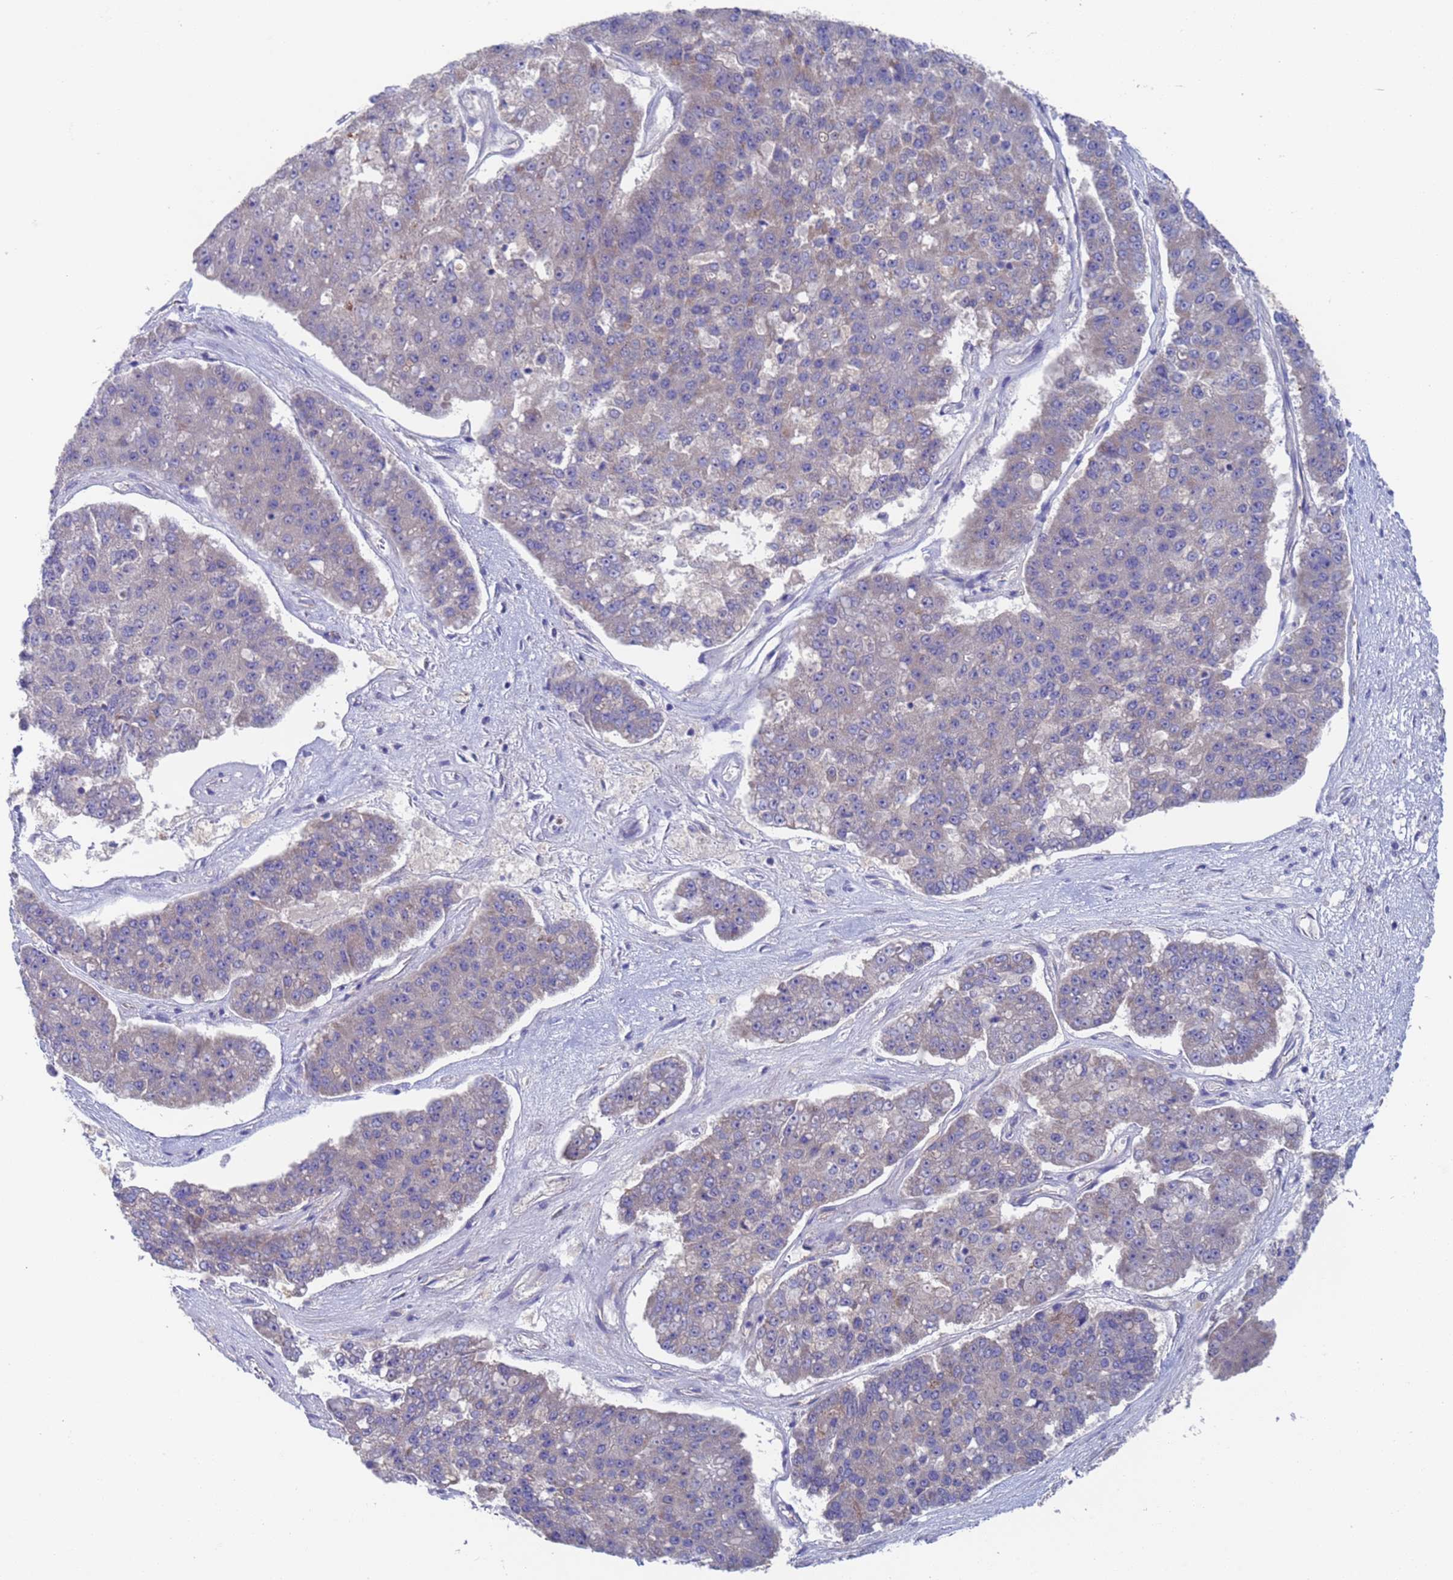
{"staining": {"intensity": "negative", "quantity": "none", "location": "none"}, "tissue": "pancreatic cancer", "cell_type": "Tumor cells", "image_type": "cancer", "snomed": [{"axis": "morphology", "description": "Adenocarcinoma, NOS"}, {"axis": "topography", "description": "Pancreas"}], "caption": "DAB (3,3'-diaminobenzidine) immunohistochemical staining of pancreatic cancer (adenocarcinoma) reveals no significant positivity in tumor cells.", "gene": "PET117", "patient": {"sex": "male", "age": 50}}